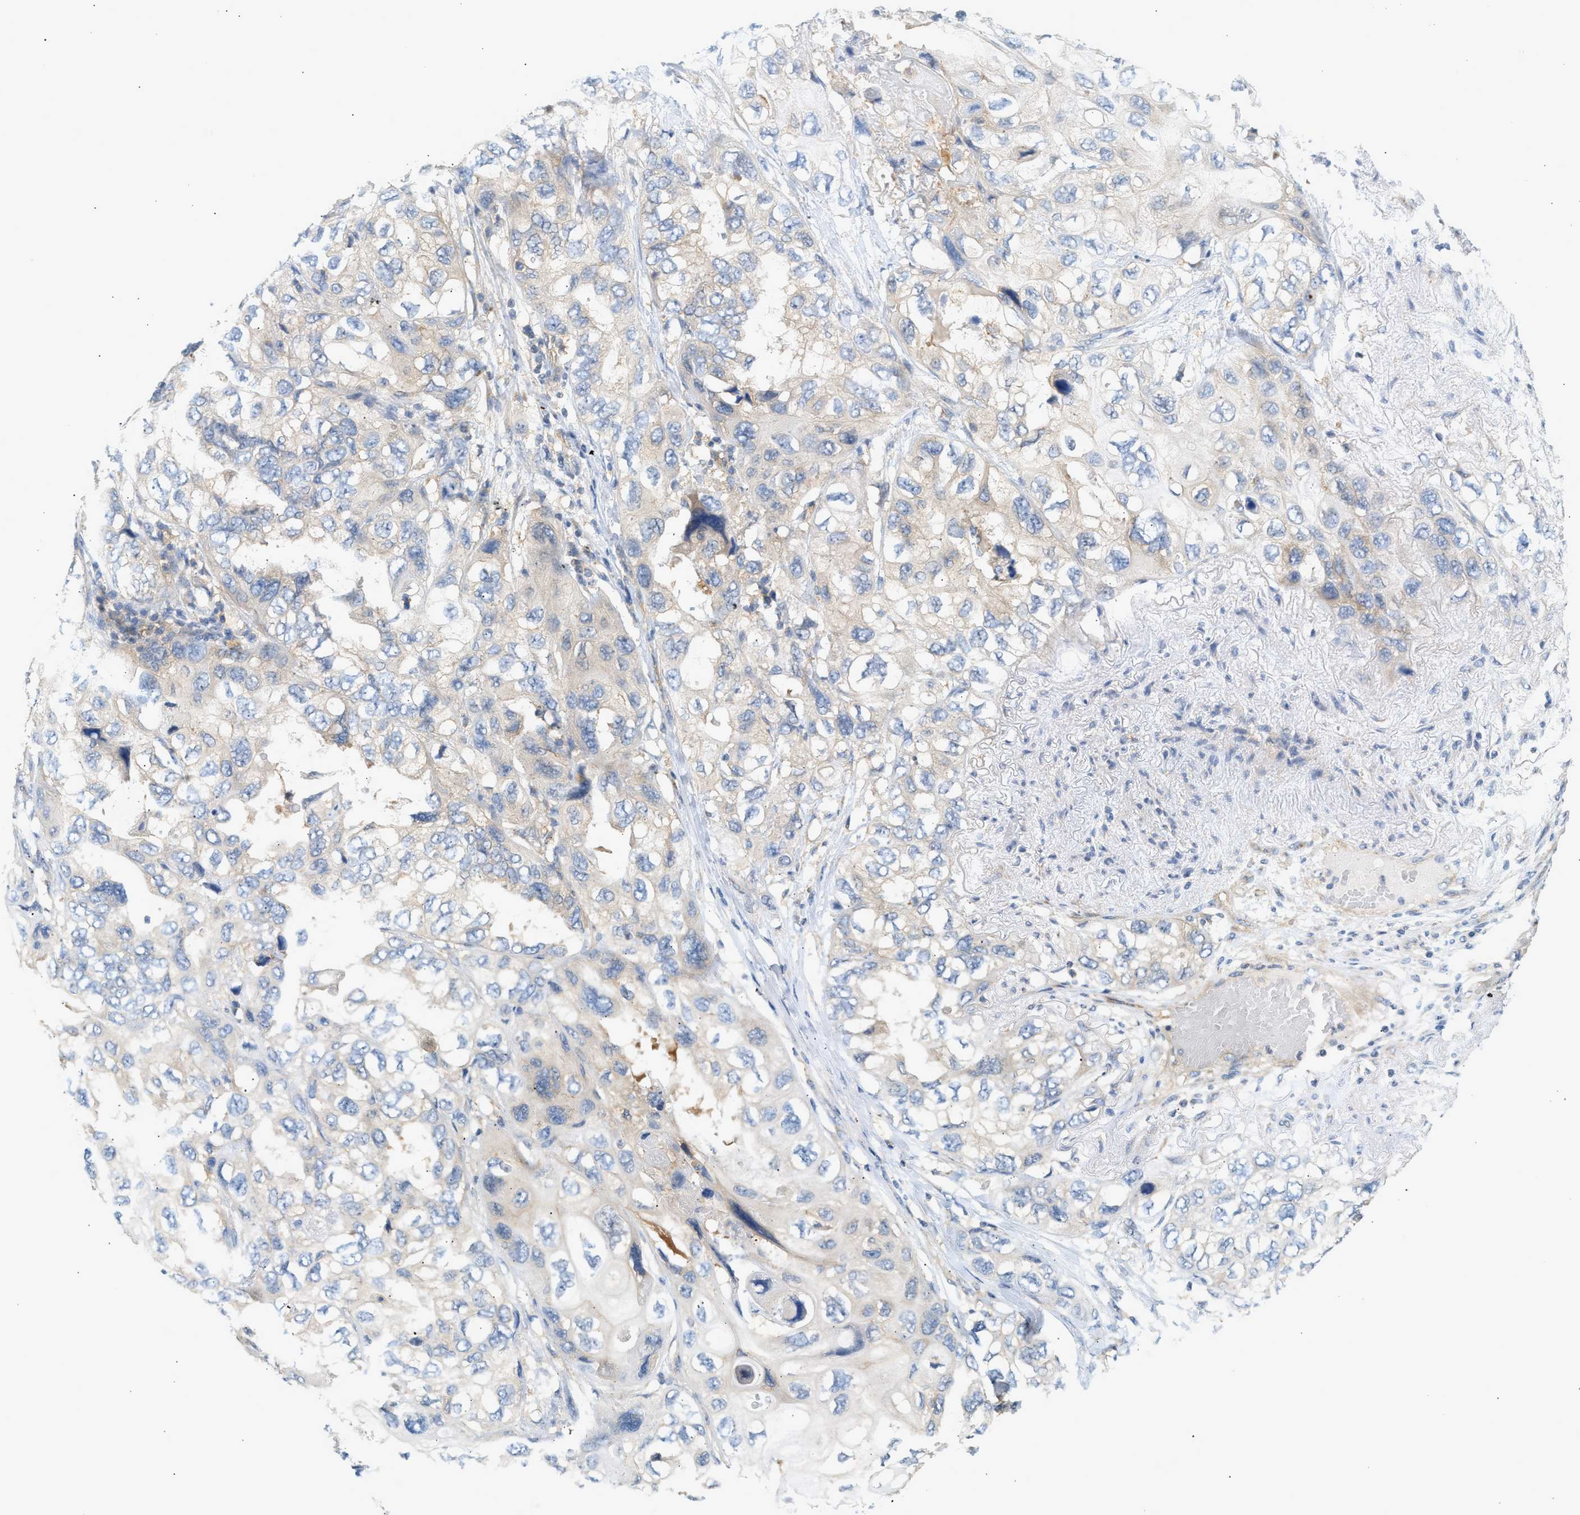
{"staining": {"intensity": "negative", "quantity": "none", "location": "none"}, "tissue": "lung cancer", "cell_type": "Tumor cells", "image_type": "cancer", "snomed": [{"axis": "morphology", "description": "Squamous cell carcinoma, NOS"}, {"axis": "topography", "description": "Lung"}], "caption": "A high-resolution micrograph shows immunohistochemistry (IHC) staining of lung squamous cell carcinoma, which demonstrates no significant positivity in tumor cells. (DAB (3,3'-diaminobenzidine) IHC visualized using brightfield microscopy, high magnification).", "gene": "PAFAH1B1", "patient": {"sex": "female", "age": 73}}